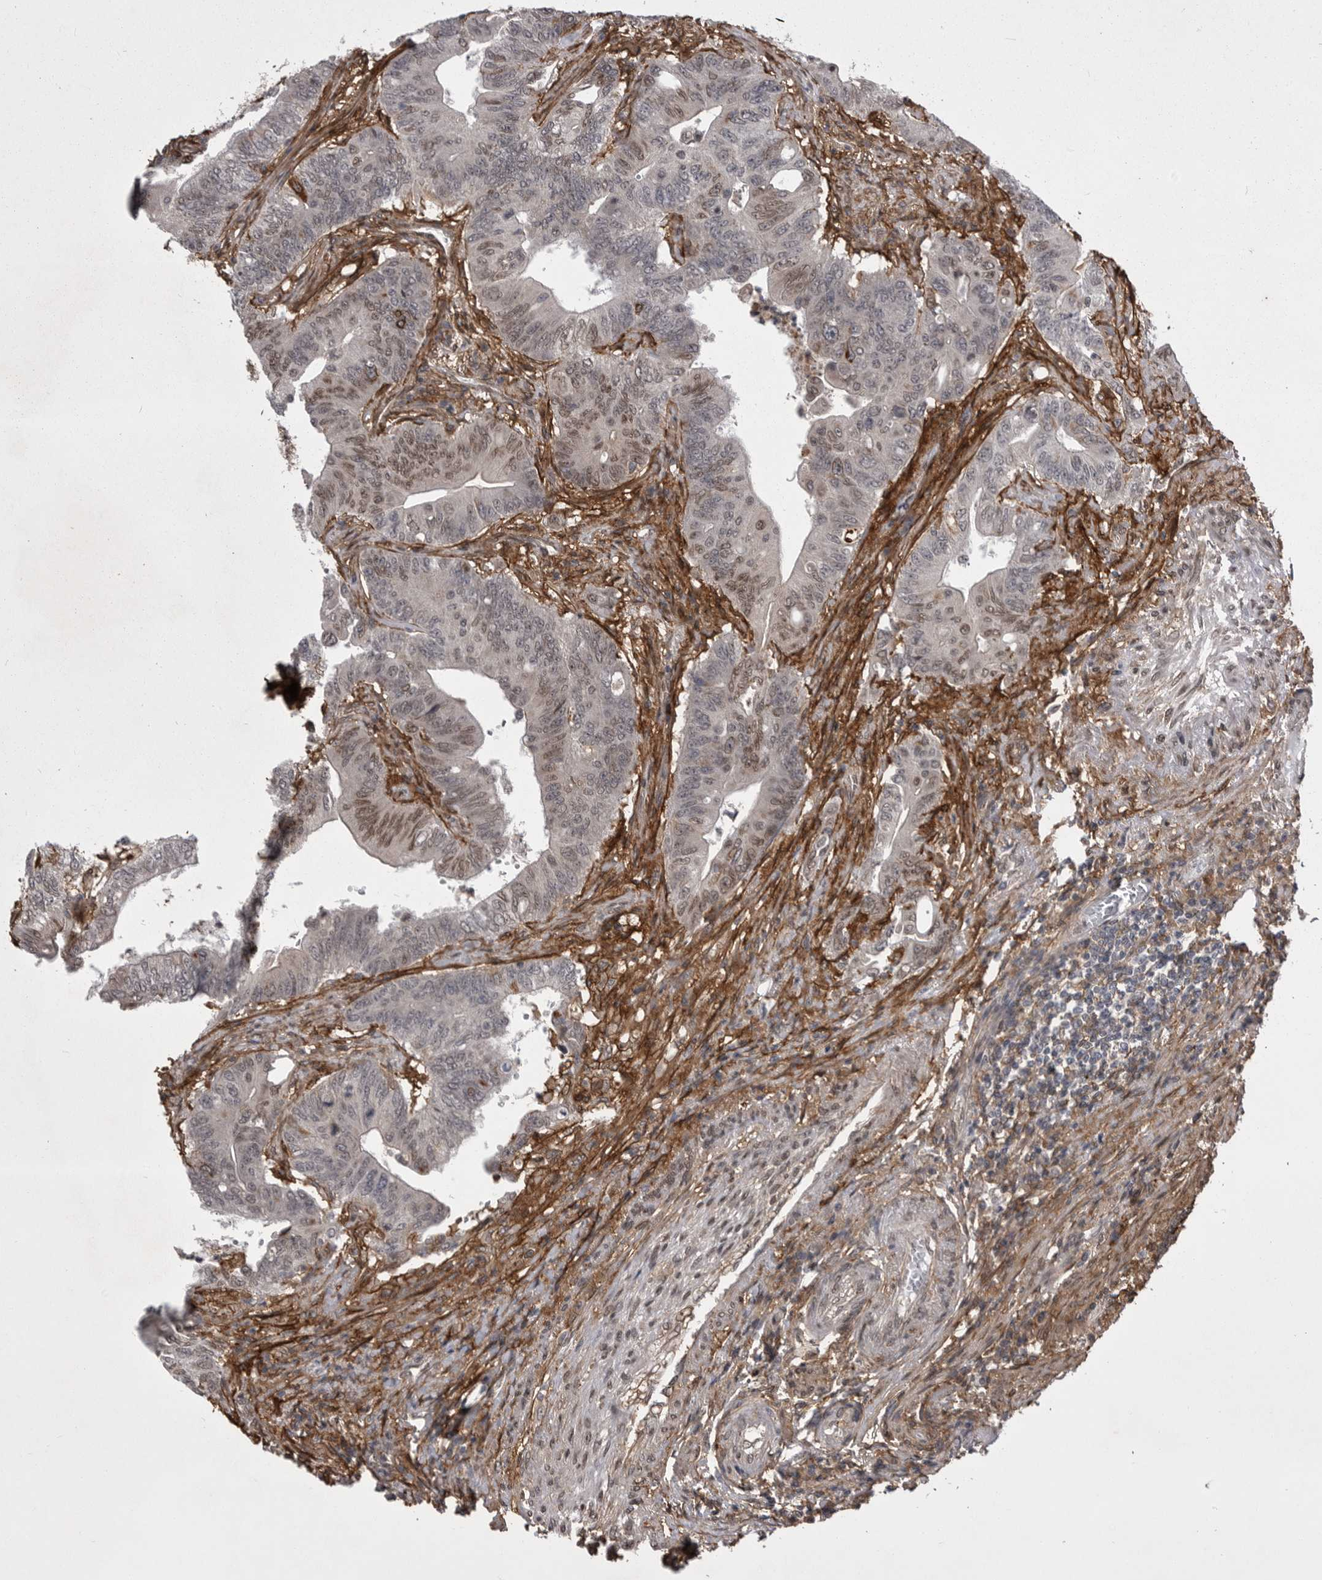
{"staining": {"intensity": "moderate", "quantity": "<25%", "location": "nuclear"}, "tissue": "colorectal cancer", "cell_type": "Tumor cells", "image_type": "cancer", "snomed": [{"axis": "morphology", "description": "Adenoma, NOS"}, {"axis": "morphology", "description": "Adenocarcinoma, NOS"}, {"axis": "topography", "description": "Colon"}], "caption": "Moderate nuclear positivity is identified in approximately <25% of tumor cells in colorectal cancer (adenoma).", "gene": "ABL1", "patient": {"sex": "male", "age": 79}}